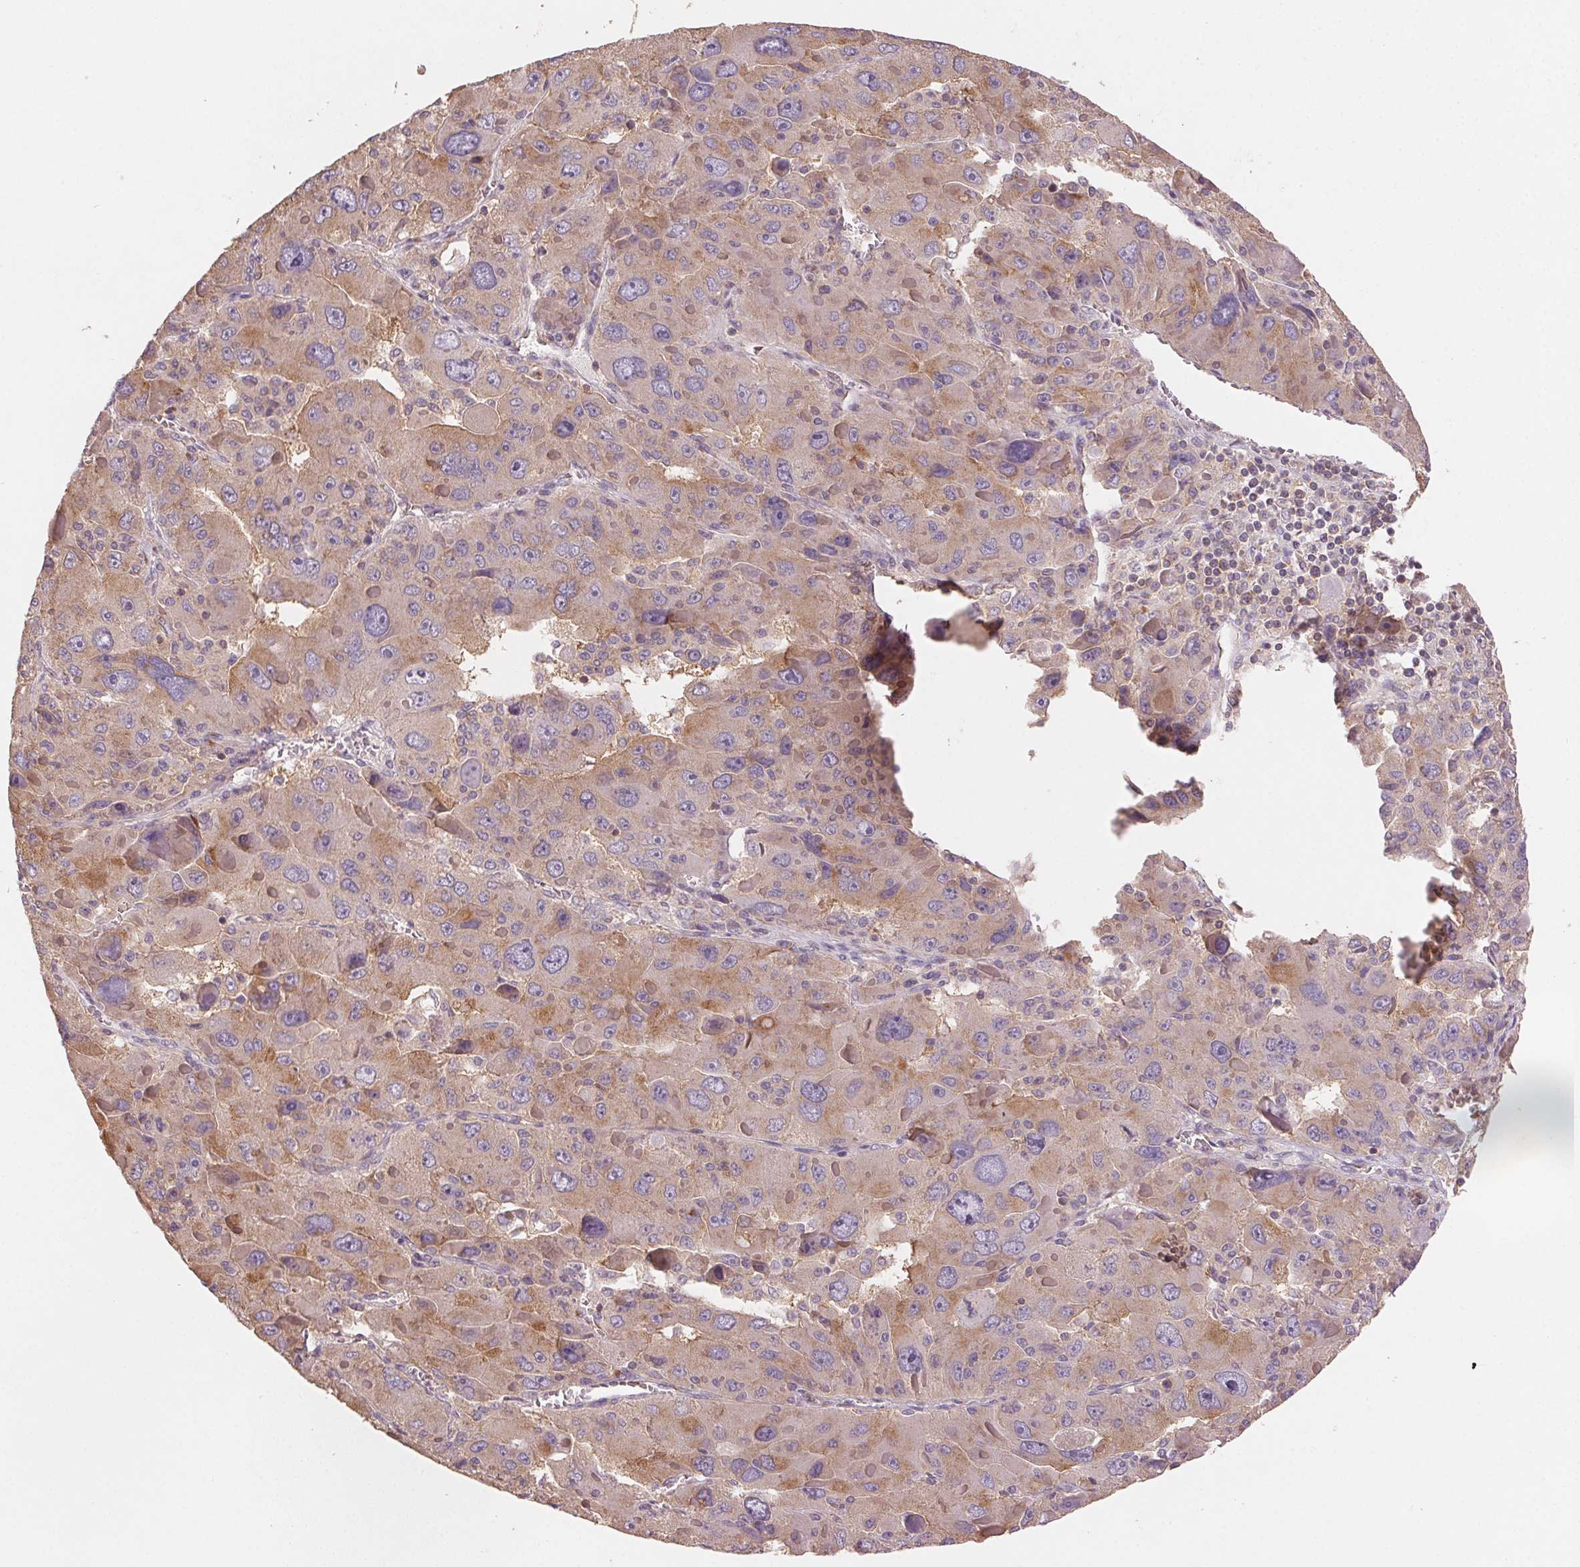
{"staining": {"intensity": "moderate", "quantity": "<25%", "location": "cytoplasmic/membranous"}, "tissue": "liver cancer", "cell_type": "Tumor cells", "image_type": "cancer", "snomed": [{"axis": "morphology", "description": "Carcinoma, Hepatocellular, NOS"}, {"axis": "topography", "description": "Liver"}], "caption": "An IHC image of neoplastic tissue is shown. Protein staining in brown highlights moderate cytoplasmic/membranous positivity in hepatocellular carcinoma (liver) within tumor cells.", "gene": "AP1S1", "patient": {"sex": "female", "age": 41}}